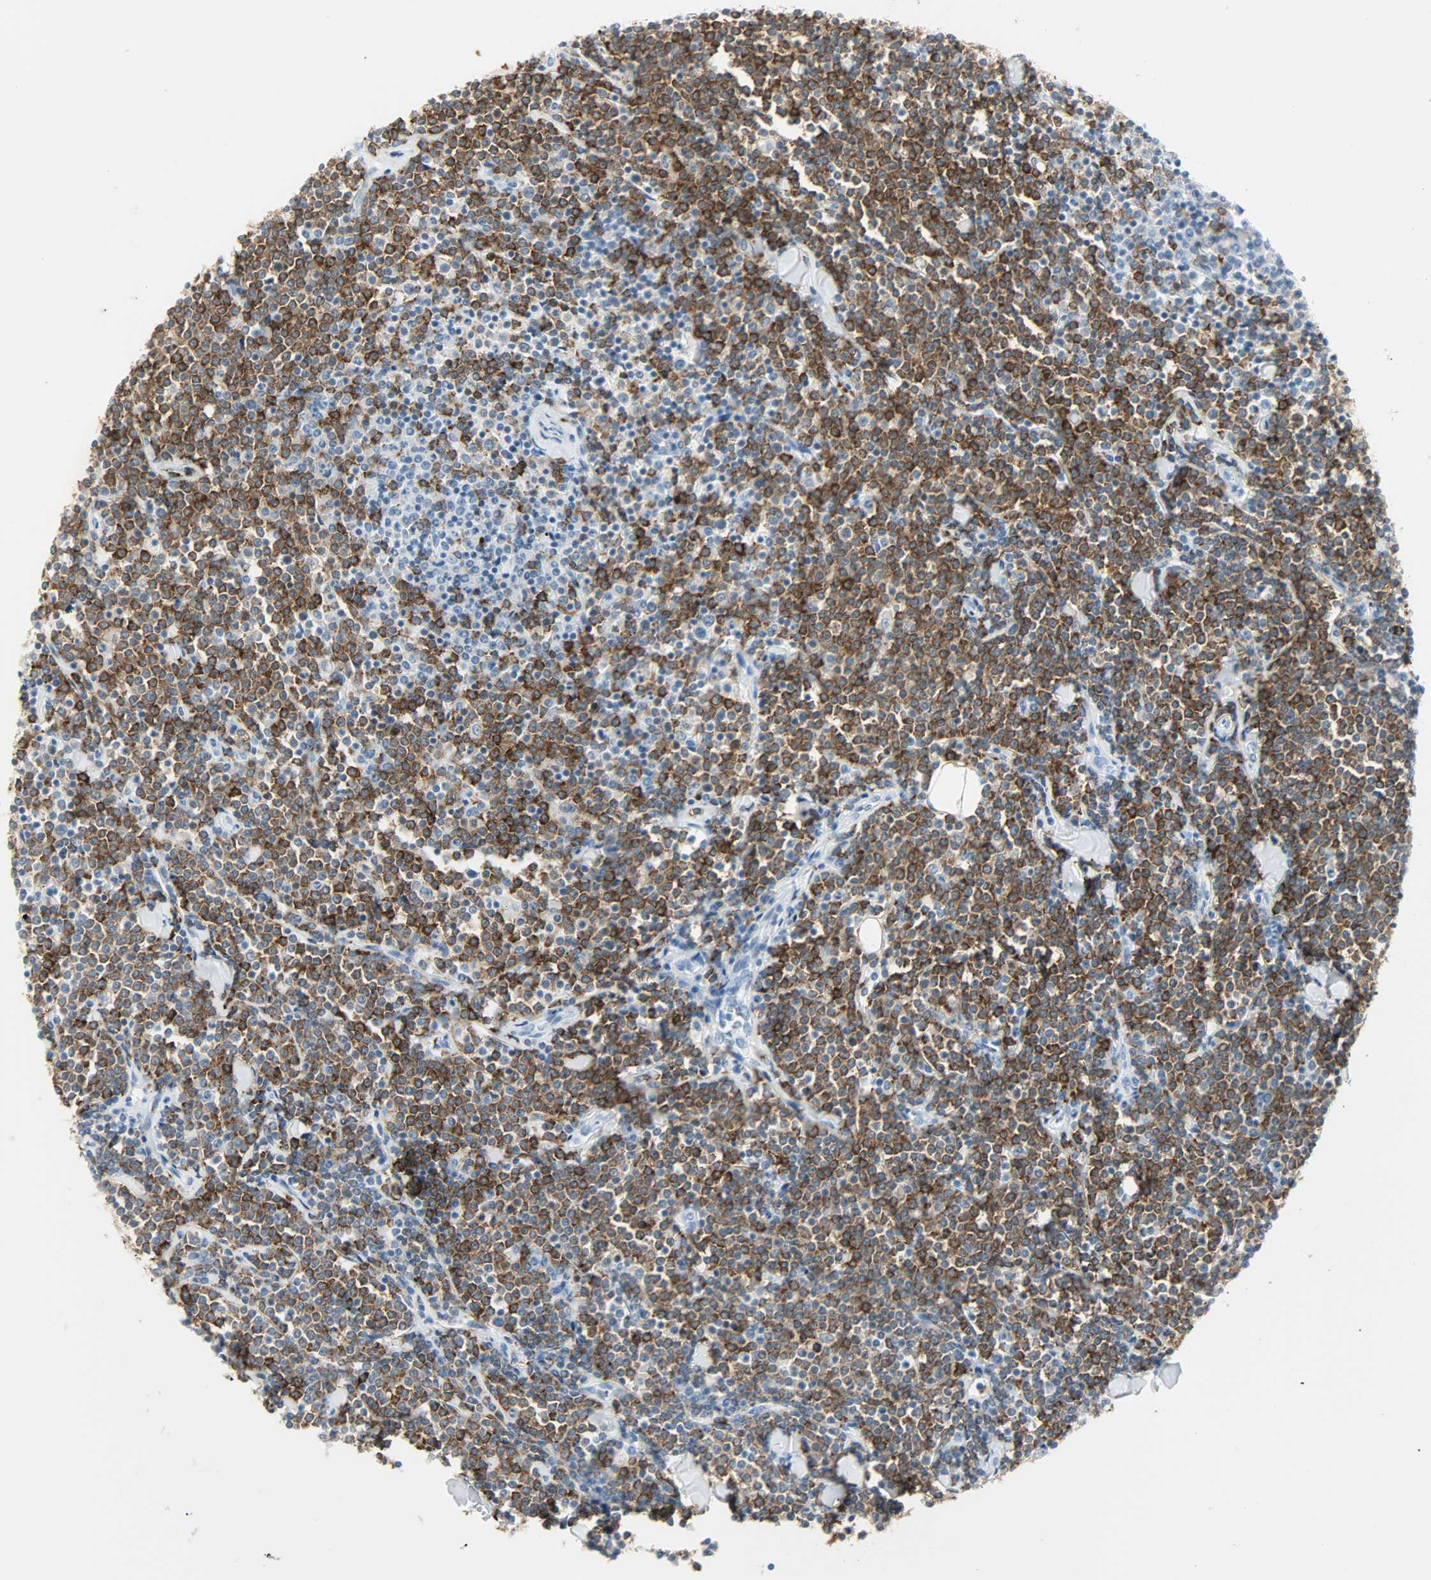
{"staining": {"intensity": "strong", "quantity": "25%-75%", "location": "cytoplasmic/membranous"}, "tissue": "lymphoma", "cell_type": "Tumor cells", "image_type": "cancer", "snomed": [{"axis": "morphology", "description": "Malignant lymphoma, non-Hodgkin's type, Low grade"}, {"axis": "topography", "description": "Soft tissue"}], "caption": "The micrograph exhibits a brown stain indicating the presence of a protein in the cytoplasmic/membranous of tumor cells in malignant lymphoma, non-Hodgkin's type (low-grade).", "gene": "PTPN6", "patient": {"sex": "male", "age": 92}}